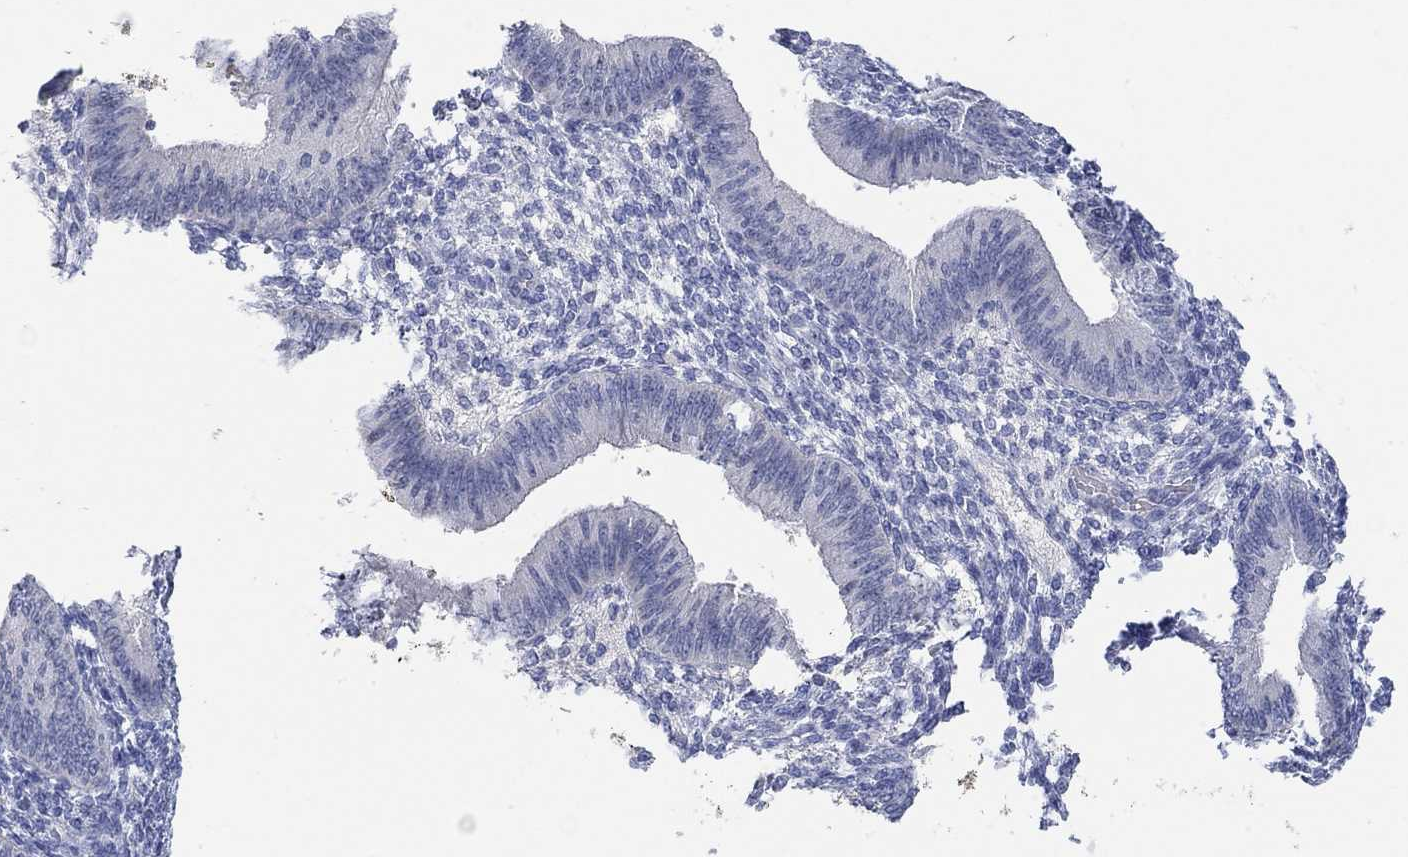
{"staining": {"intensity": "negative", "quantity": "none", "location": "none"}, "tissue": "endometrium", "cell_type": "Cells in endometrial stroma", "image_type": "normal", "snomed": [{"axis": "morphology", "description": "Normal tissue, NOS"}, {"axis": "topography", "description": "Endometrium"}], "caption": "Immunohistochemistry (IHC) micrograph of benign endometrium stained for a protein (brown), which reveals no staining in cells in endometrial stroma.", "gene": "ATP6V1E2", "patient": {"sex": "female", "age": 39}}